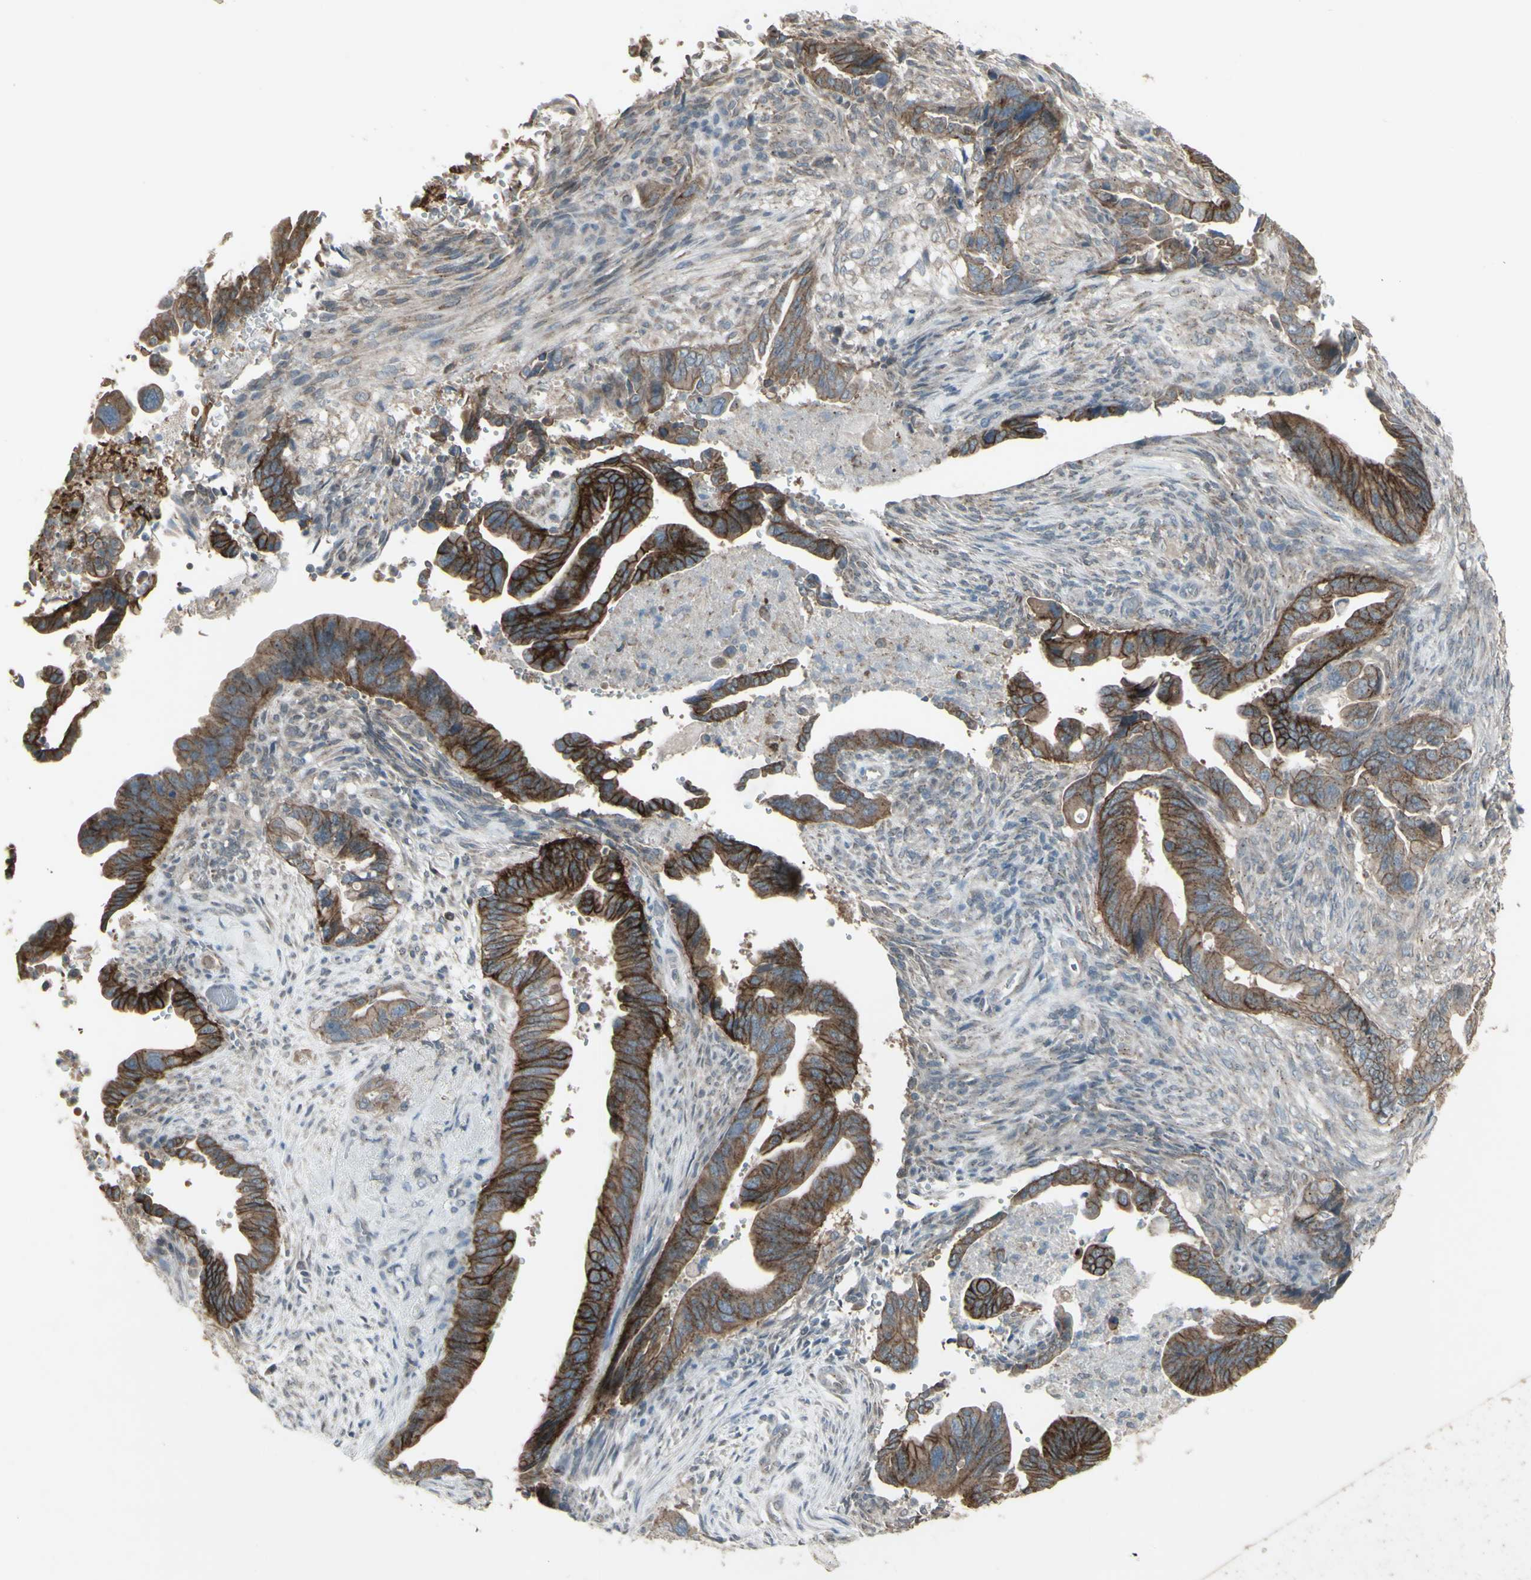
{"staining": {"intensity": "strong", "quantity": ">75%", "location": "cytoplasmic/membranous"}, "tissue": "pancreatic cancer", "cell_type": "Tumor cells", "image_type": "cancer", "snomed": [{"axis": "morphology", "description": "Adenocarcinoma, NOS"}, {"axis": "topography", "description": "Pancreas"}], "caption": "This photomicrograph reveals immunohistochemistry staining of pancreatic cancer (adenocarcinoma), with high strong cytoplasmic/membranous positivity in about >75% of tumor cells.", "gene": "FXYD3", "patient": {"sex": "male", "age": 70}}